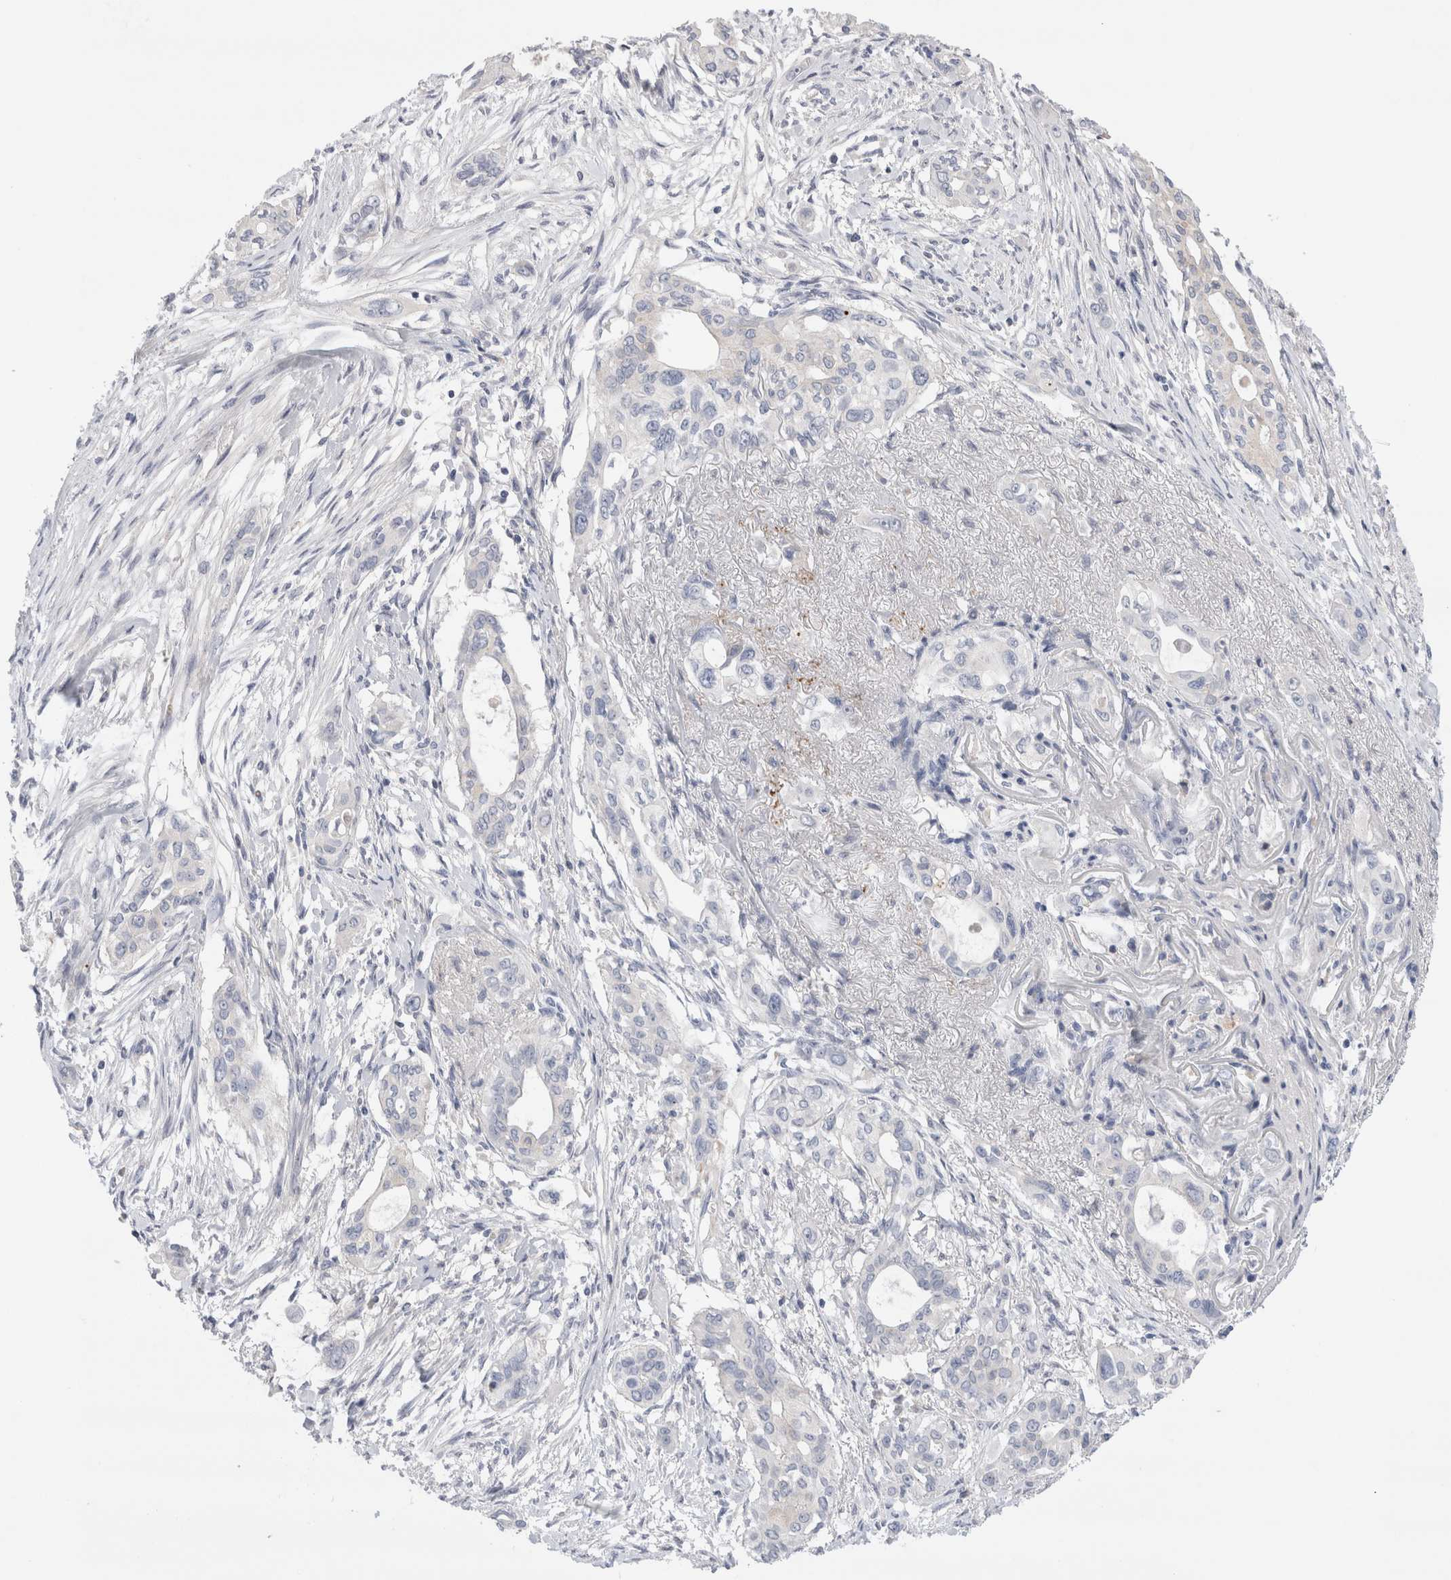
{"staining": {"intensity": "negative", "quantity": "none", "location": "none"}, "tissue": "pancreatic cancer", "cell_type": "Tumor cells", "image_type": "cancer", "snomed": [{"axis": "morphology", "description": "Adenocarcinoma, NOS"}, {"axis": "topography", "description": "Pancreas"}], "caption": "IHC of human pancreatic cancer (adenocarcinoma) demonstrates no expression in tumor cells.", "gene": "ECHDC2", "patient": {"sex": "female", "age": 60}}